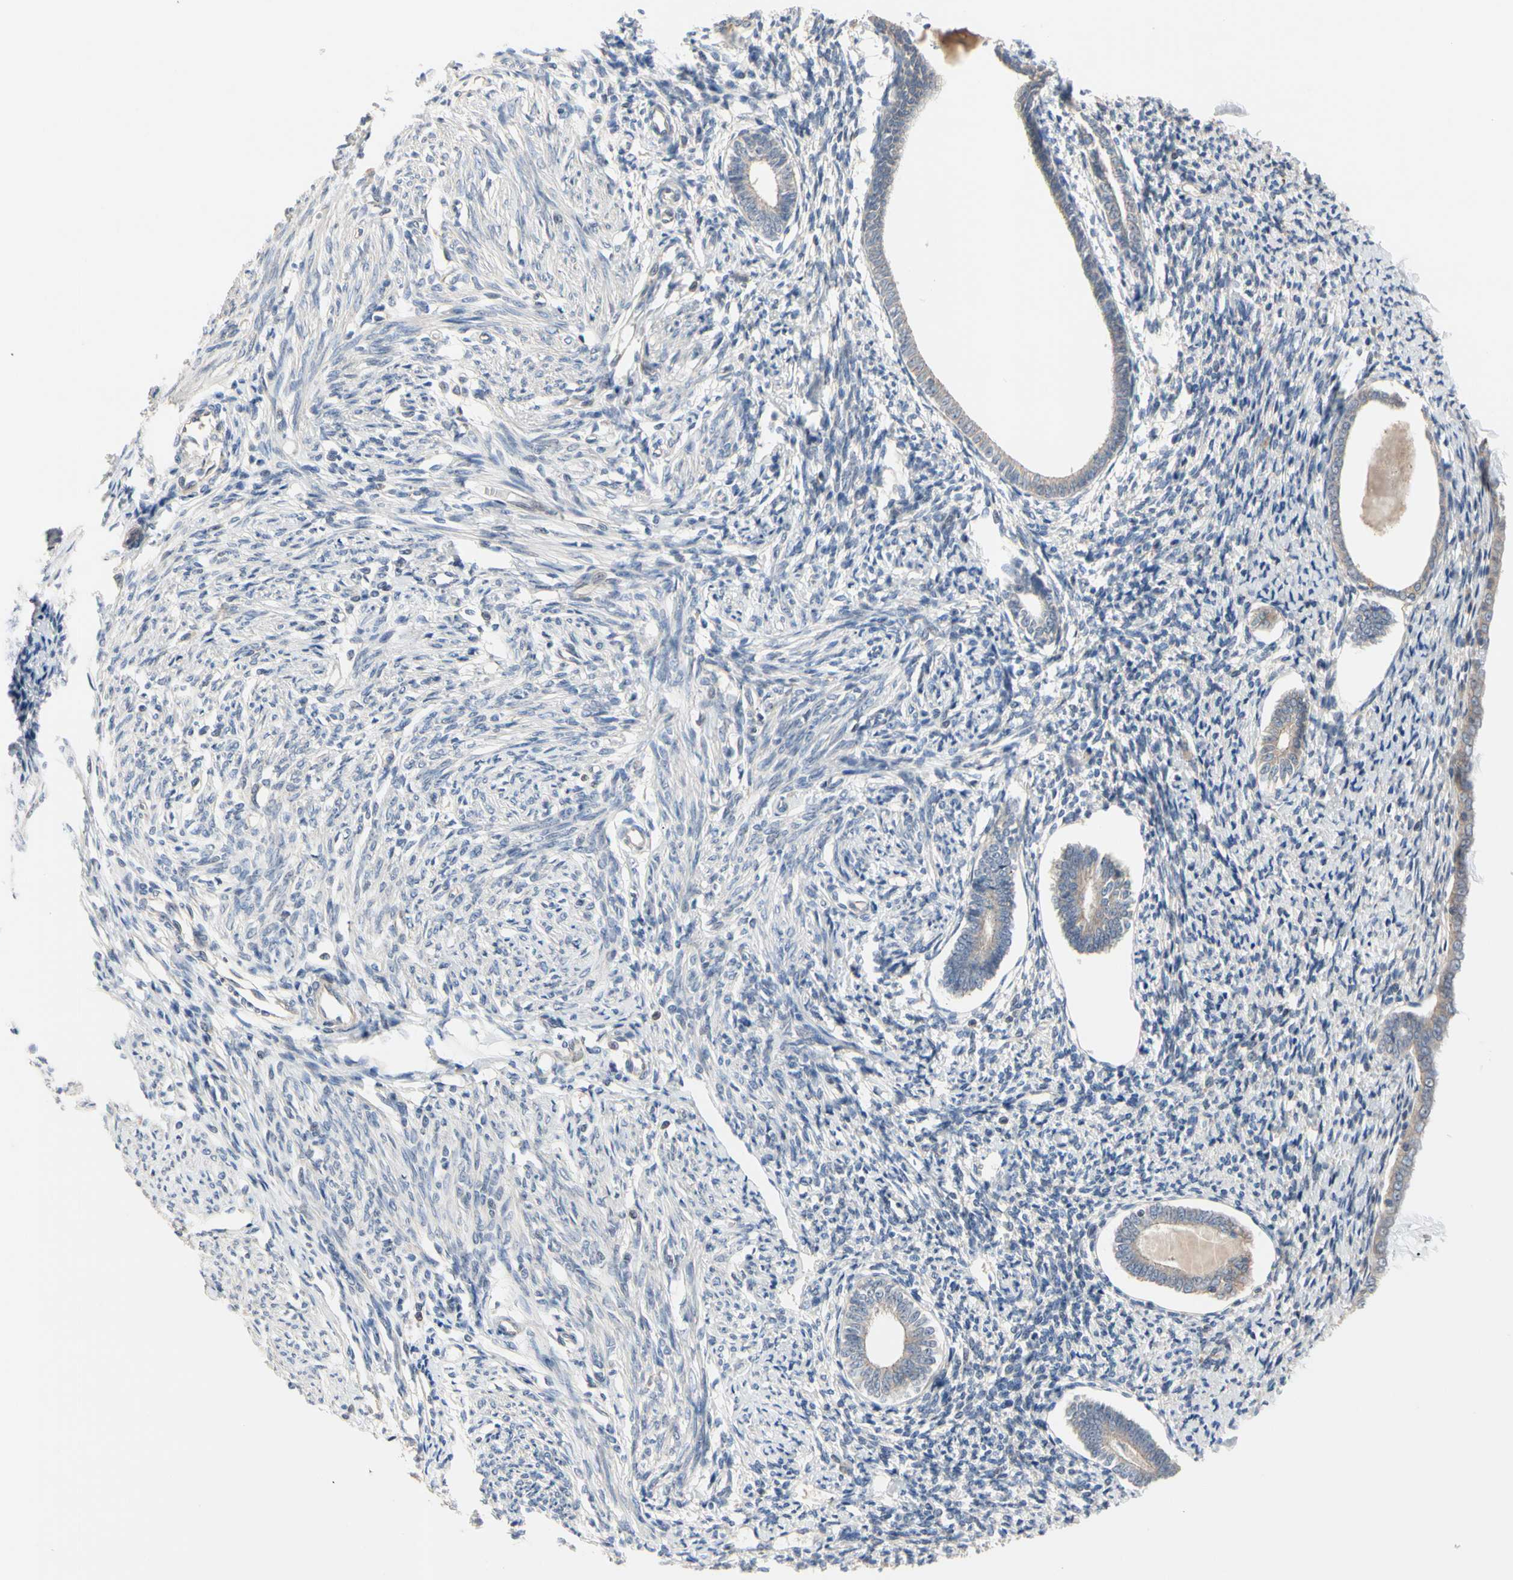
{"staining": {"intensity": "moderate", "quantity": "25%-75%", "location": "cytoplasmic/membranous"}, "tissue": "endometrium", "cell_type": "Cells in endometrial stroma", "image_type": "normal", "snomed": [{"axis": "morphology", "description": "Normal tissue, NOS"}, {"axis": "topography", "description": "Endometrium"}], "caption": "Approximately 25%-75% of cells in endometrial stroma in normal endometrium demonstrate moderate cytoplasmic/membranous protein positivity as visualized by brown immunohistochemical staining.", "gene": "DPP8", "patient": {"sex": "female", "age": 71}}